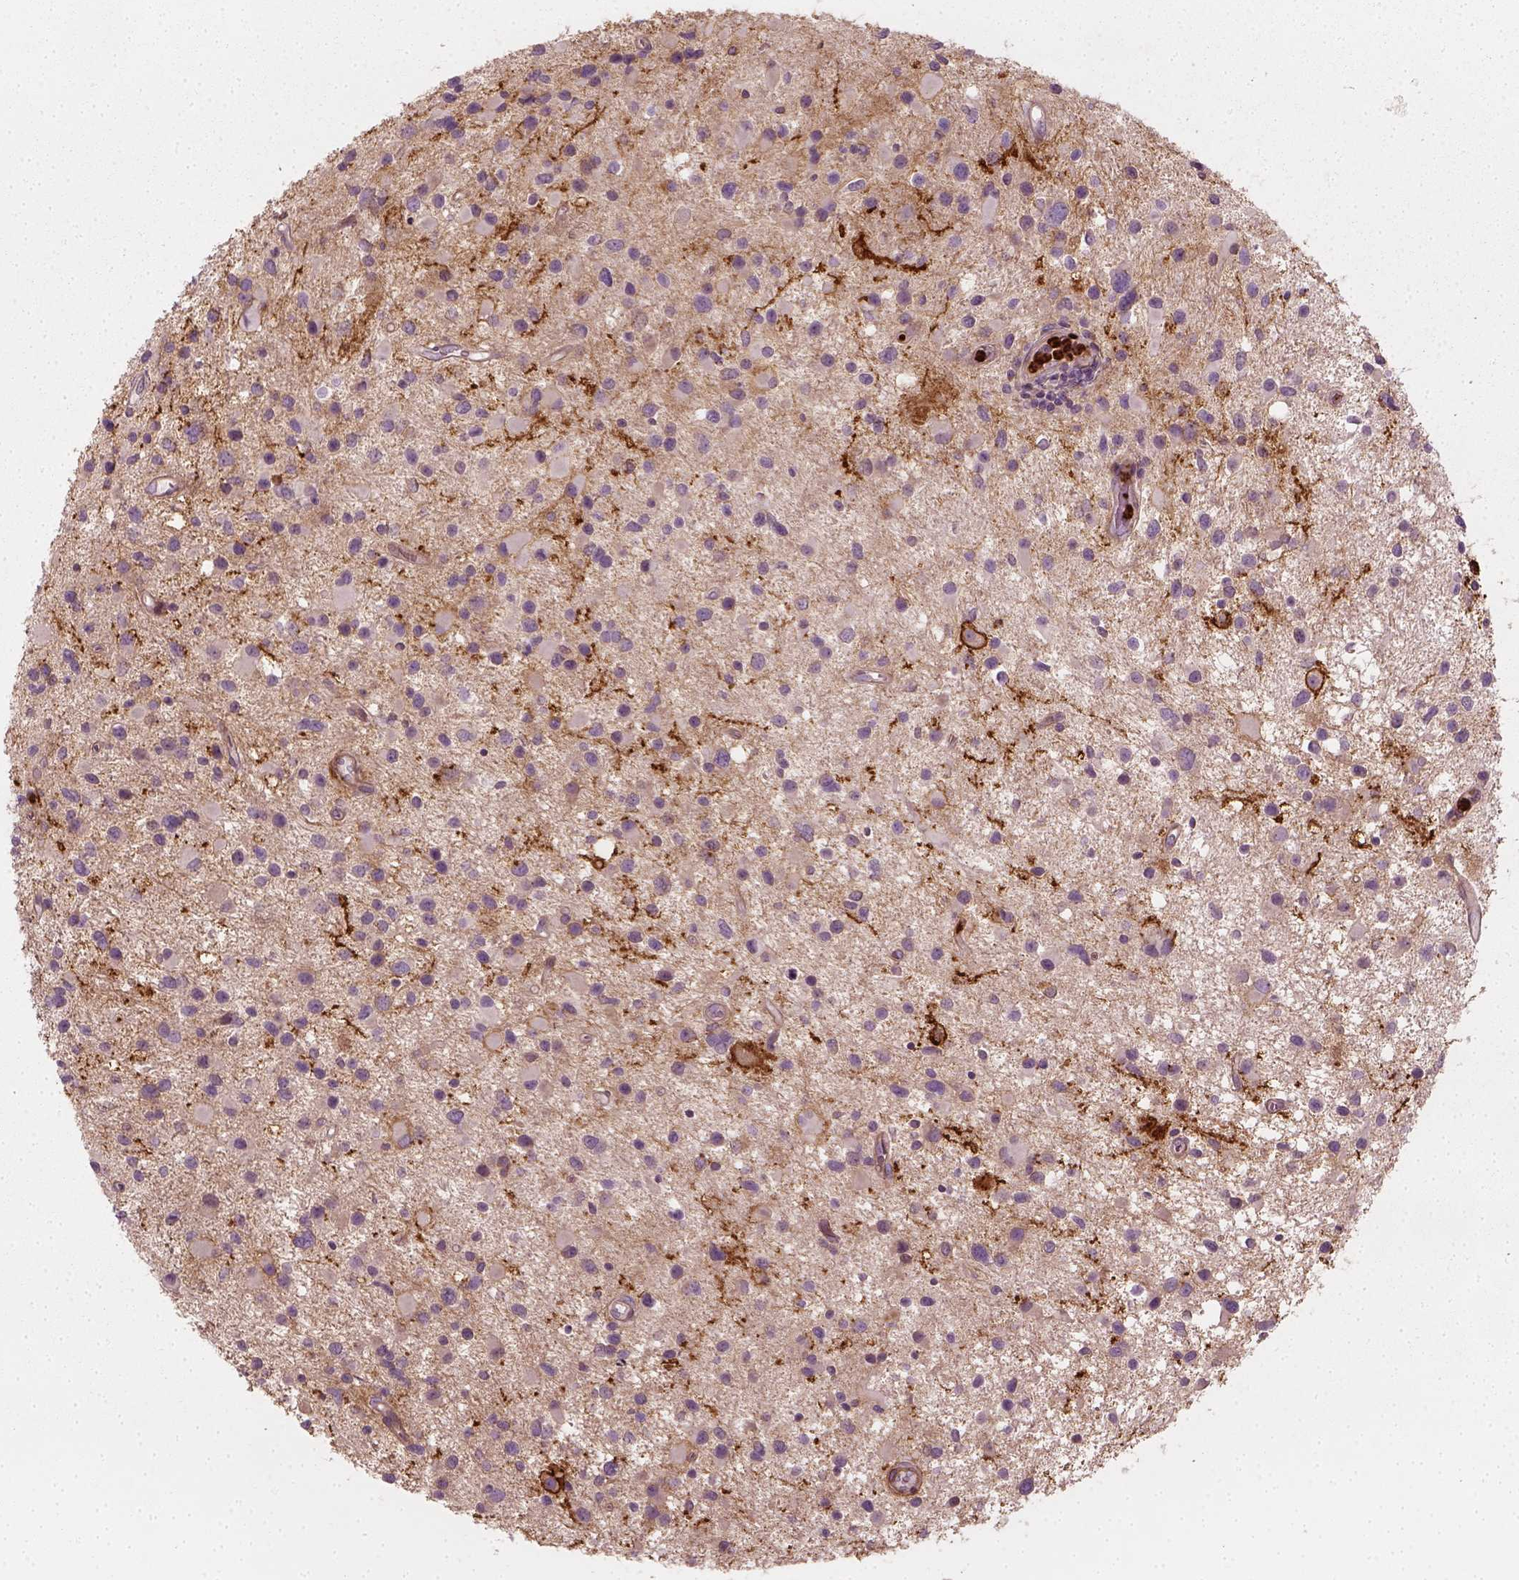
{"staining": {"intensity": "negative", "quantity": "none", "location": "none"}, "tissue": "glioma", "cell_type": "Tumor cells", "image_type": "cancer", "snomed": [{"axis": "morphology", "description": "Glioma, malignant, Low grade"}, {"axis": "topography", "description": "Brain"}], "caption": "Photomicrograph shows no significant protein positivity in tumor cells of malignant low-grade glioma. The staining is performed using DAB brown chromogen with nuclei counter-stained in using hematoxylin.", "gene": "NPTN", "patient": {"sex": "female", "age": 32}}